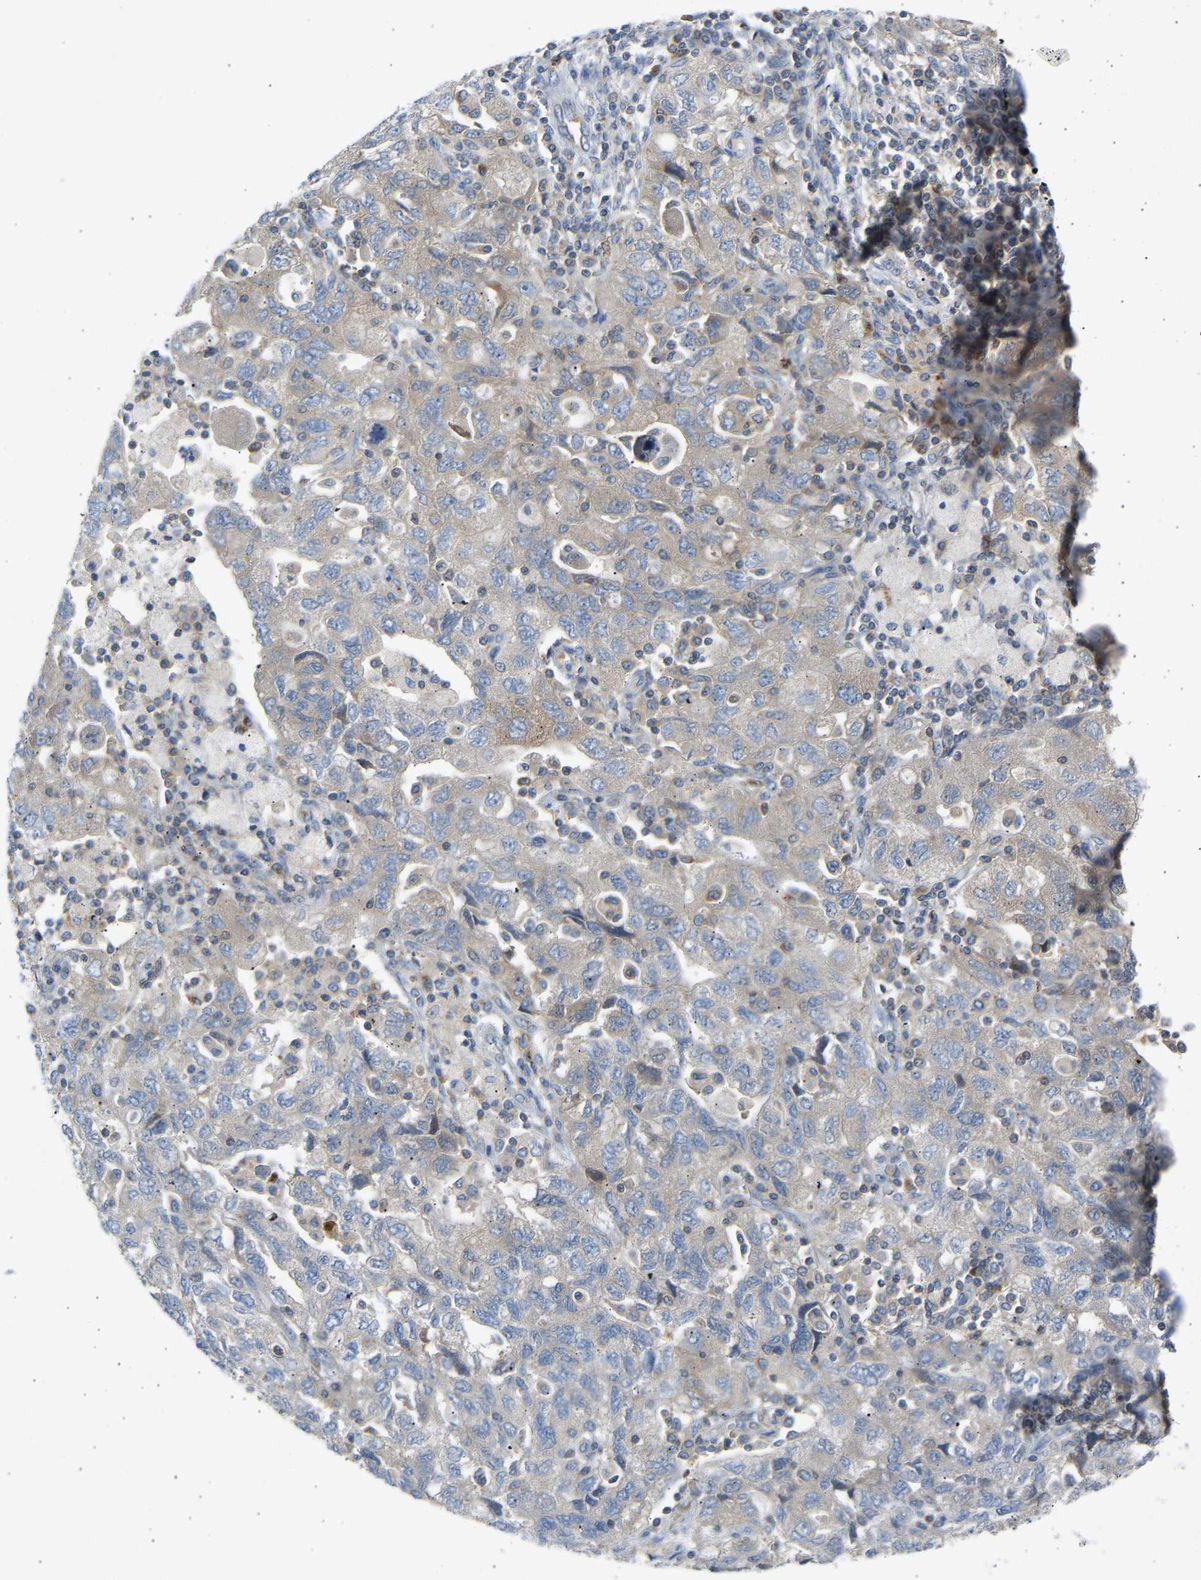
{"staining": {"intensity": "weak", "quantity": "<25%", "location": "cytoplasmic/membranous"}, "tissue": "ovarian cancer", "cell_type": "Tumor cells", "image_type": "cancer", "snomed": [{"axis": "morphology", "description": "Carcinoma, NOS"}, {"axis": "morphology", "description": "Cystadenocarcinoma, serous, NOS"}, {"axis": "topography", "description": "Ovary"}], "caption": "Protein analysis of ovarian cancer reveals no significant staining in tumor cells. (DAB immunohistochemistry visualized using brightfield microscopy, high magnification).", "gene": "TRIM50", "patient": {"sex": "female", "age": 69}}